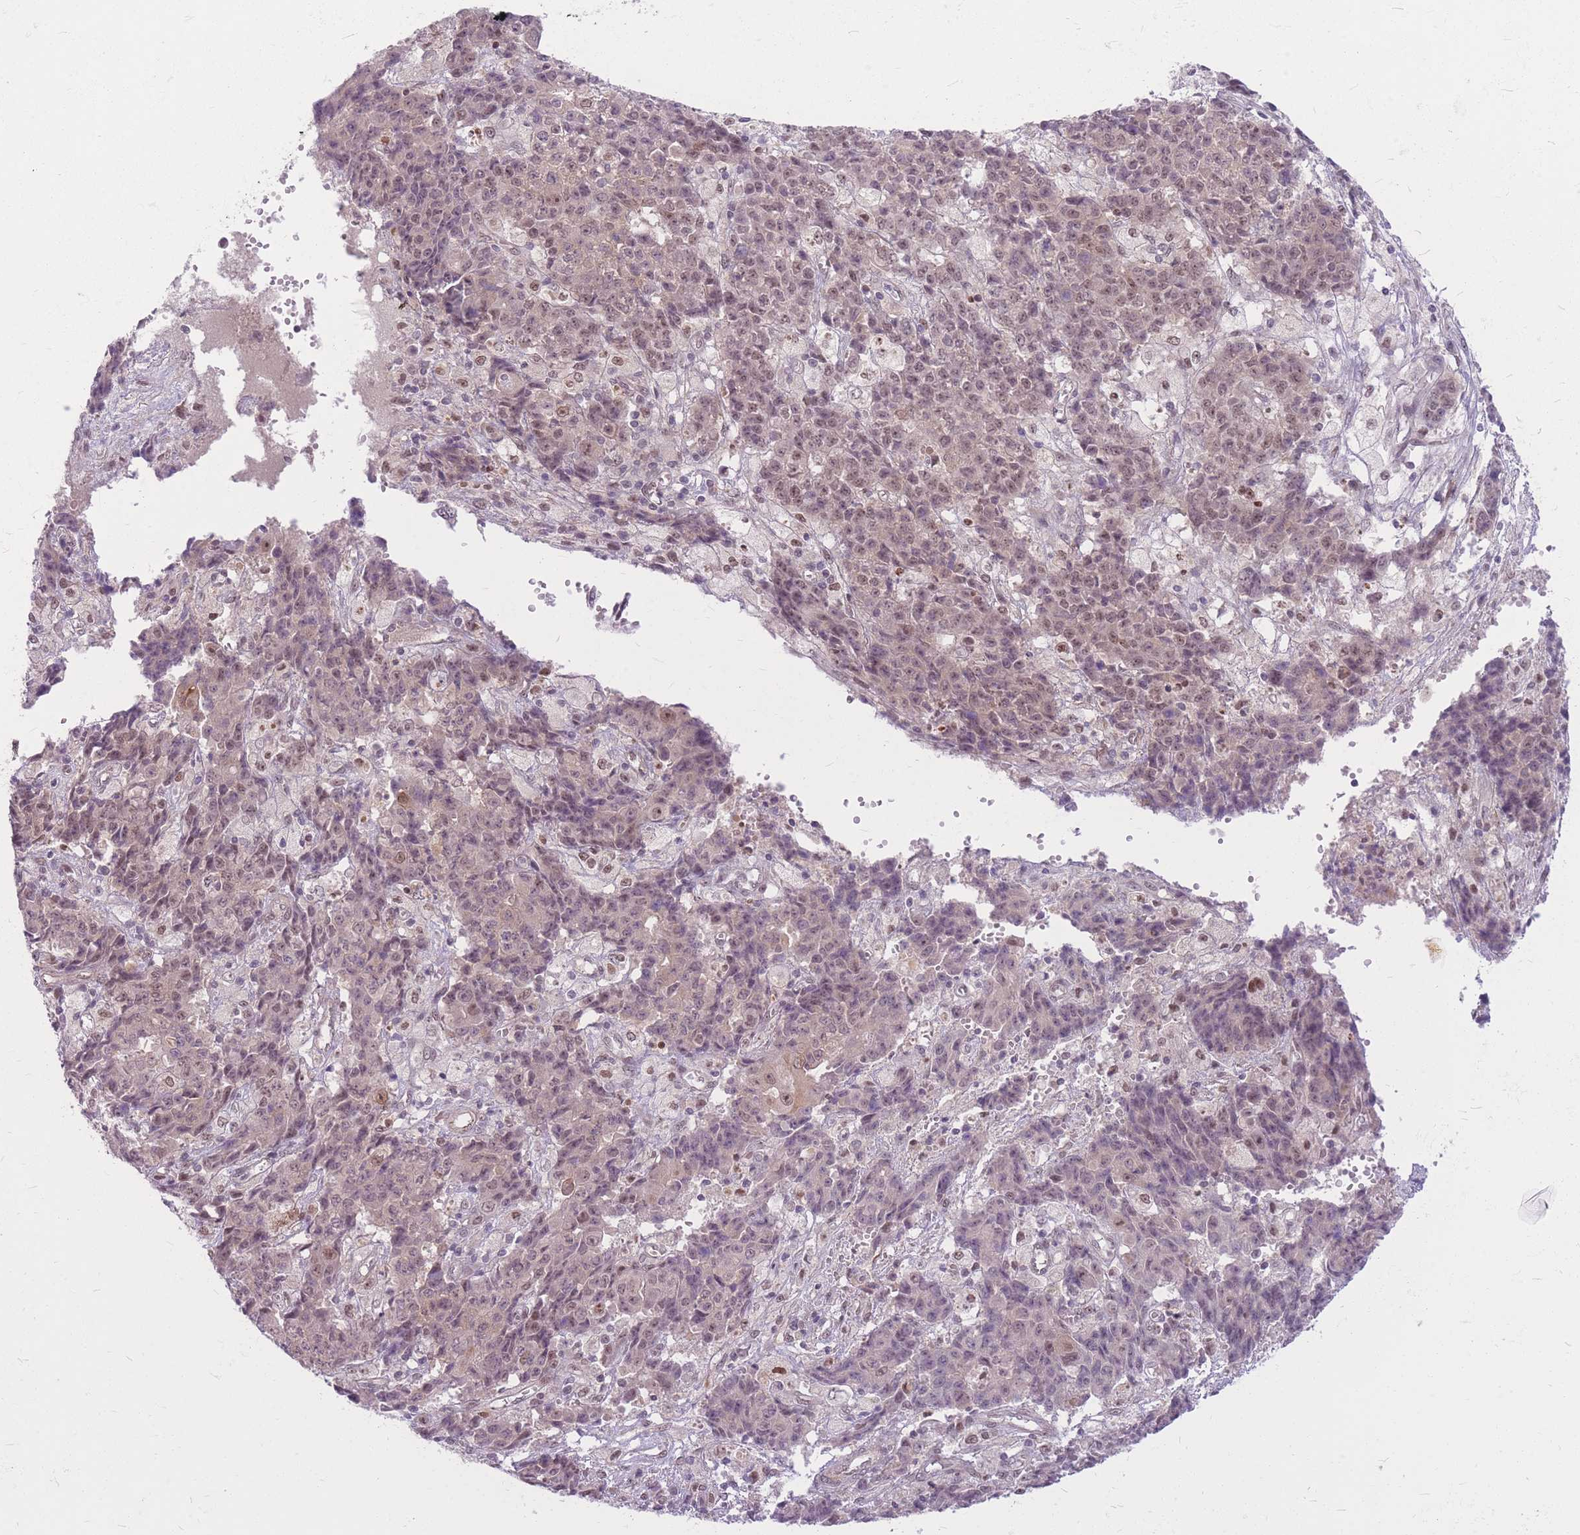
{"staining": {"intensity": "weak", "quantity": "<25%", "location": "nuclear"}, "tissue": "ovarian cancer", "cell_type": "Tumor cells", "image_type": "cancer", "snomed": [{"axis": "morphology", "description": "Carcinoma, endometroid"}, {"axis": "topography", "description": "Ovary"}], "caption": "IHC photomicrograph of neoplastic tissue: human endometroid carcinoma (ovarian) stained with DAB displays no significant protein positivity in tumor cells.", "gene": "ERCC2", "patient": {"sex": "female", "age": 42}}